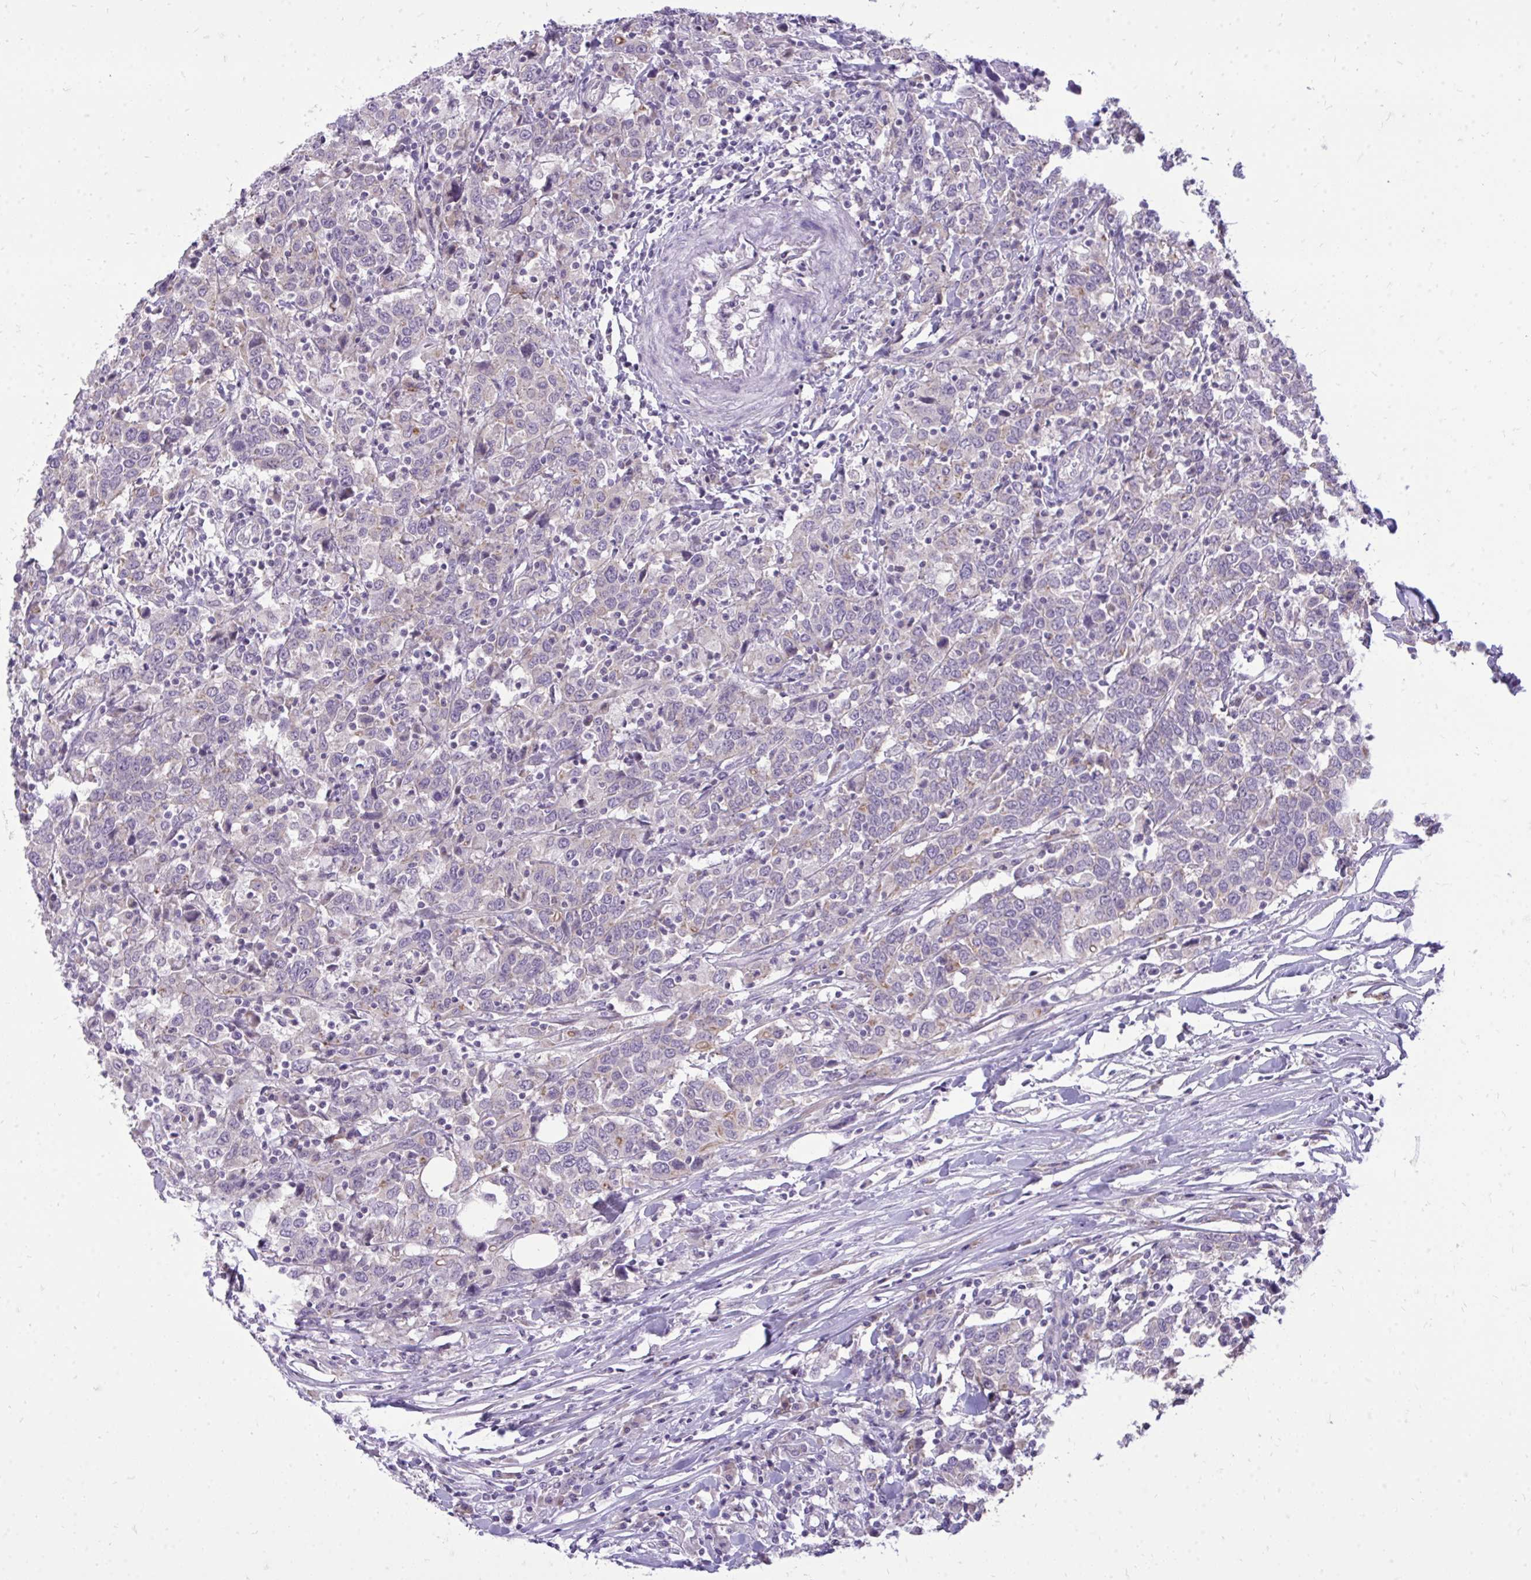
{"staining": {"intensity": "negative", "quantity": "none", "location": "none"}, "tissue": "urothelial cancer", "cell_type": "Tumor cells", "image_type": "cancer", "snomed": [{"axis": "morphology", "description": "Urothelial carcinoma, High grade"}, {"axis": "topography", "description": "Urinary bladder"}], "caption": "High magnification brightfield microscopy of urothelial carcinoma (high-grade) stained with DAB (brown) and counterstained with hematoxylin (blue): tumor cells show no significant expression. (DAB (3,3'-diaminobenzidine) immunohistochemistry with hematoxylin counter stain).", "gene": "SPTBN2", "patient": {"sex": "male", "age": 61}}